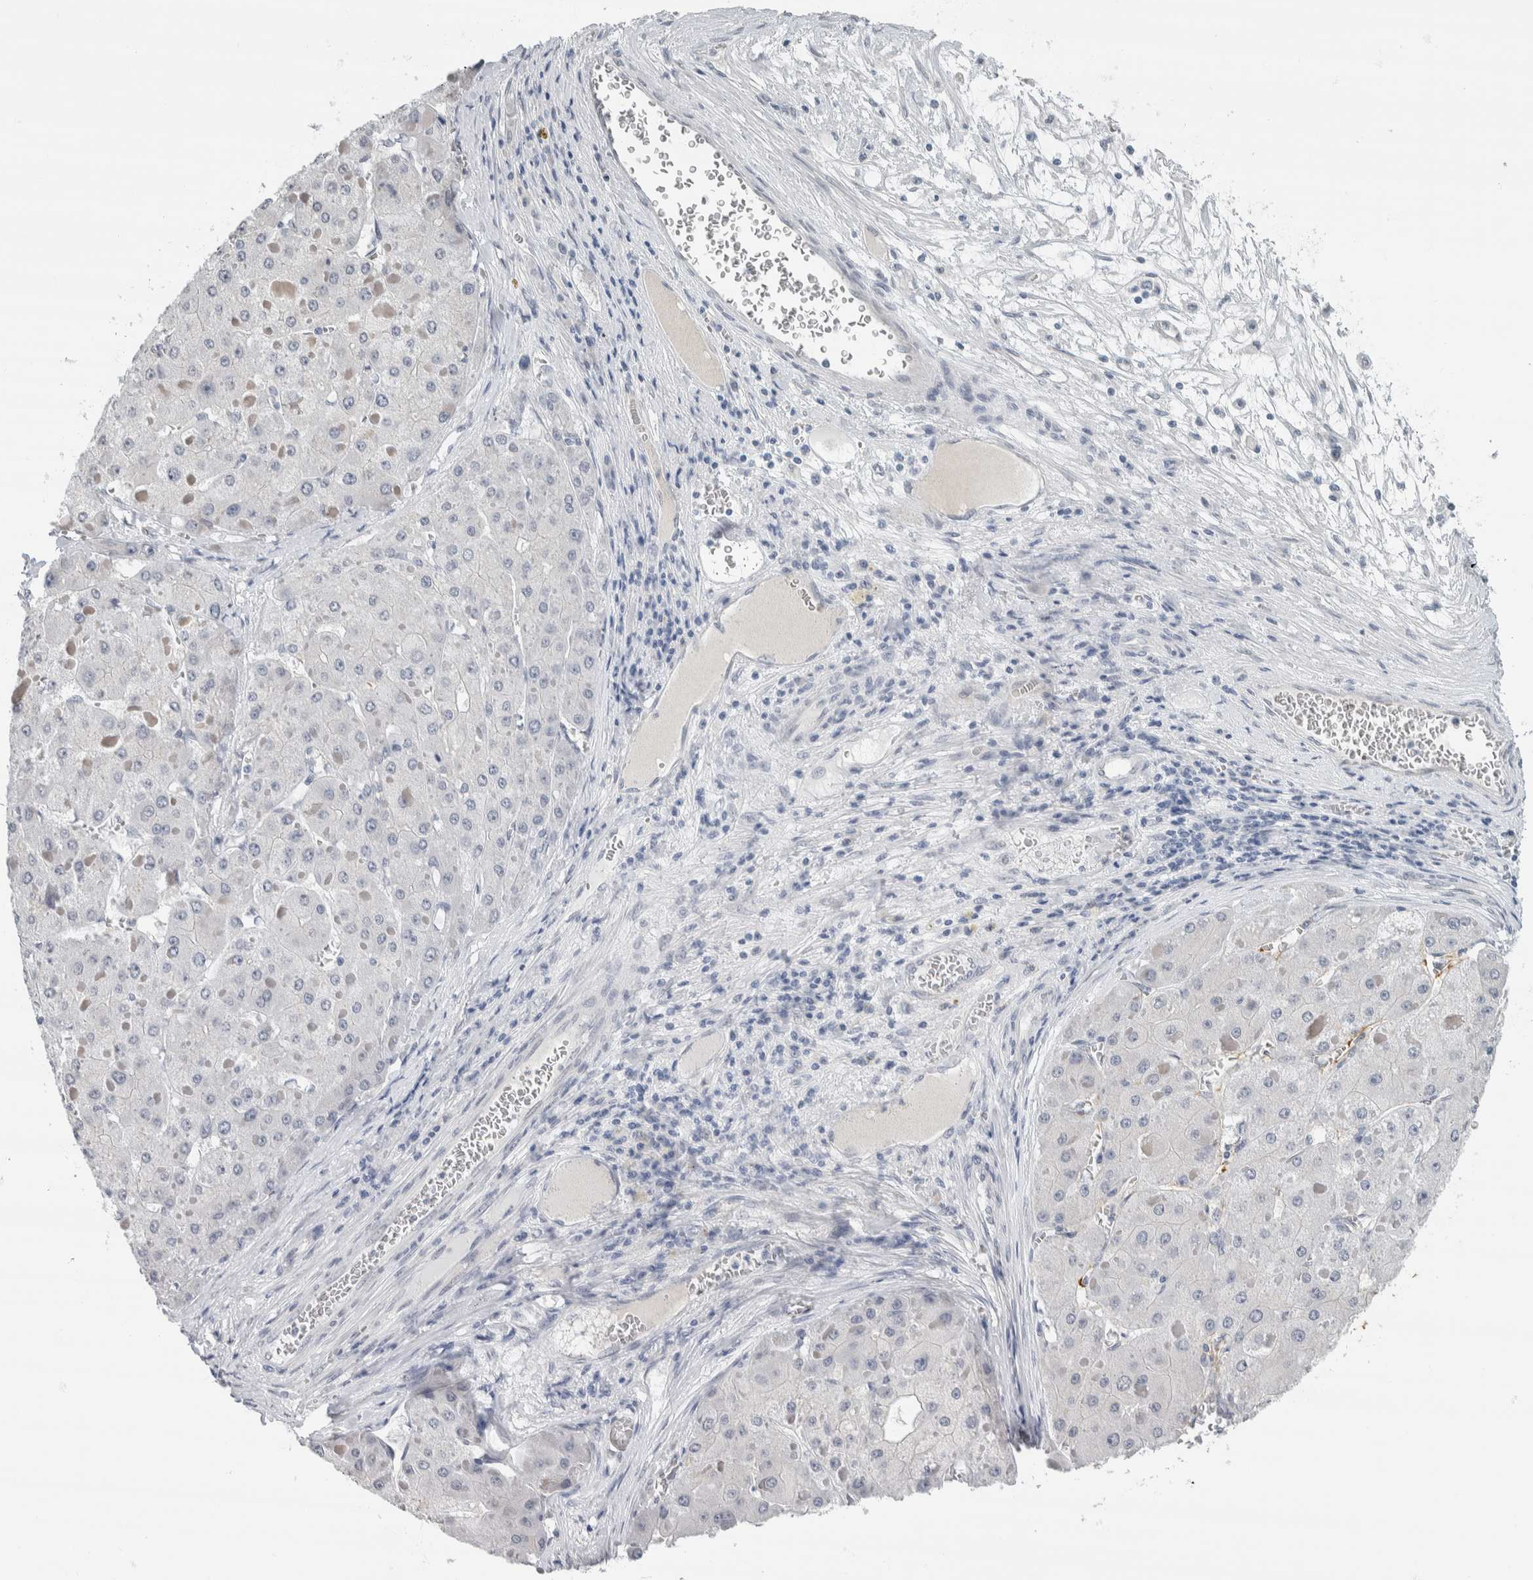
{"staining": {"intensity": "negative", "quantity": "none", "location": "none"}, "tissue": "liver cancer", "cell_type": "Tumor cells", "image_type": "cancer", "snomed": [{"axis": "morphology", "description": "Carcinoma, Hepatocellular, NOS"}, {"axis": "topography", "description": "Liver"}], "caption": "This is an immunohistochemistry histopathology image of hepatocellular carcinoma (liver). There is no positivity in tumor cells.", "gene": "NEFM", "patient": {"sex": "female", "age": 73}}